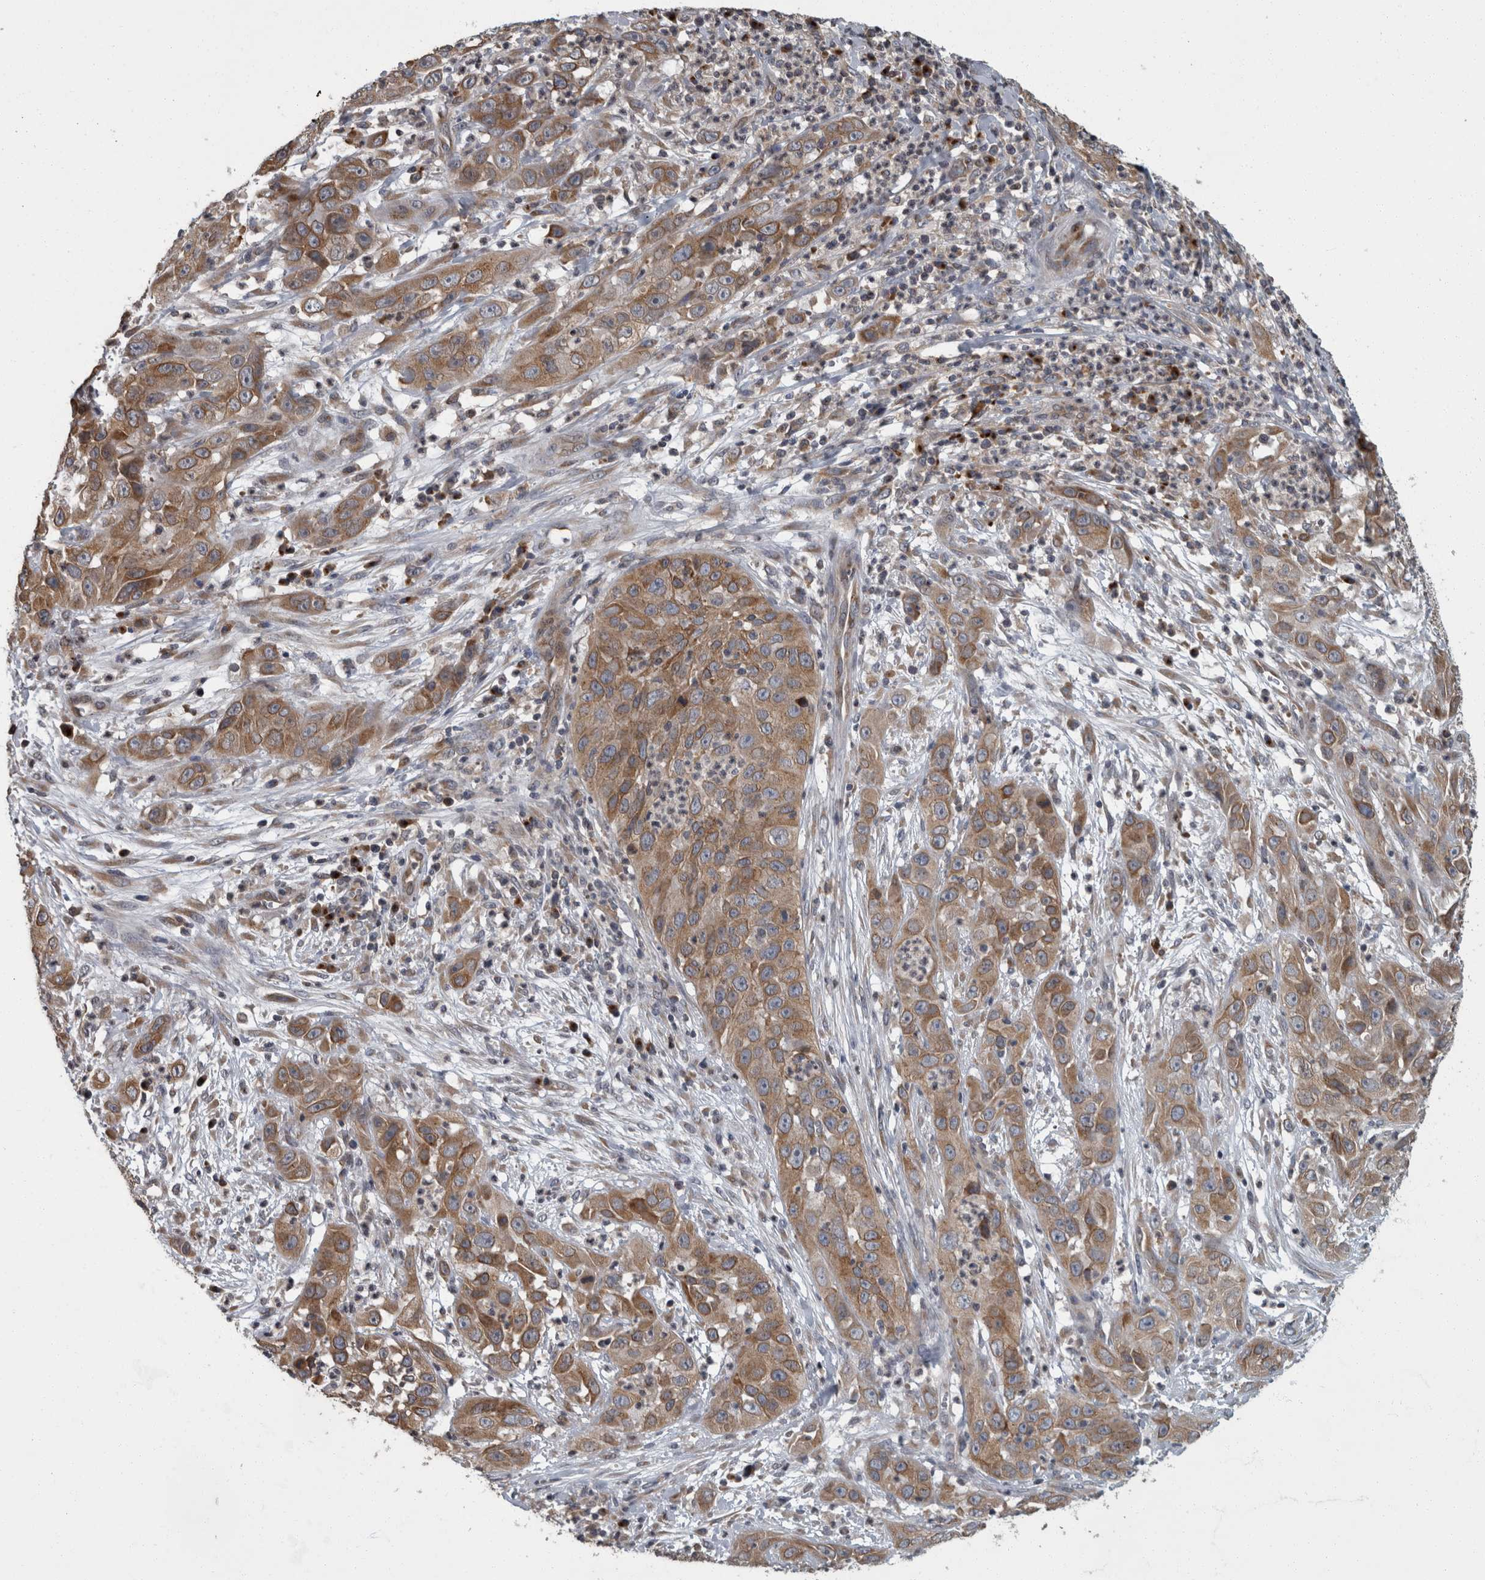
{"staining": {"intensity": "moderate", "quantity": ">75%", "location": "cytoplasmic/membranous"}, "tissue": "cervical cancer", "cell_type": "Tumor cells", "image_type": "cancer", "snomed": [{"axis": "morphology", "description": "Squamous cell carcinoma, NOS"}, {"axis": "topography", "description": "Cervix"}], "caption": "The micrograph displays a brown stain indicating the presence of a protein in the cytoplasmic/membranous of tumor cells in cervical cancer (squamous cell carcinoma).", "gene": "LMAN2L", "patient": {"sex": "female", "age": 32}}